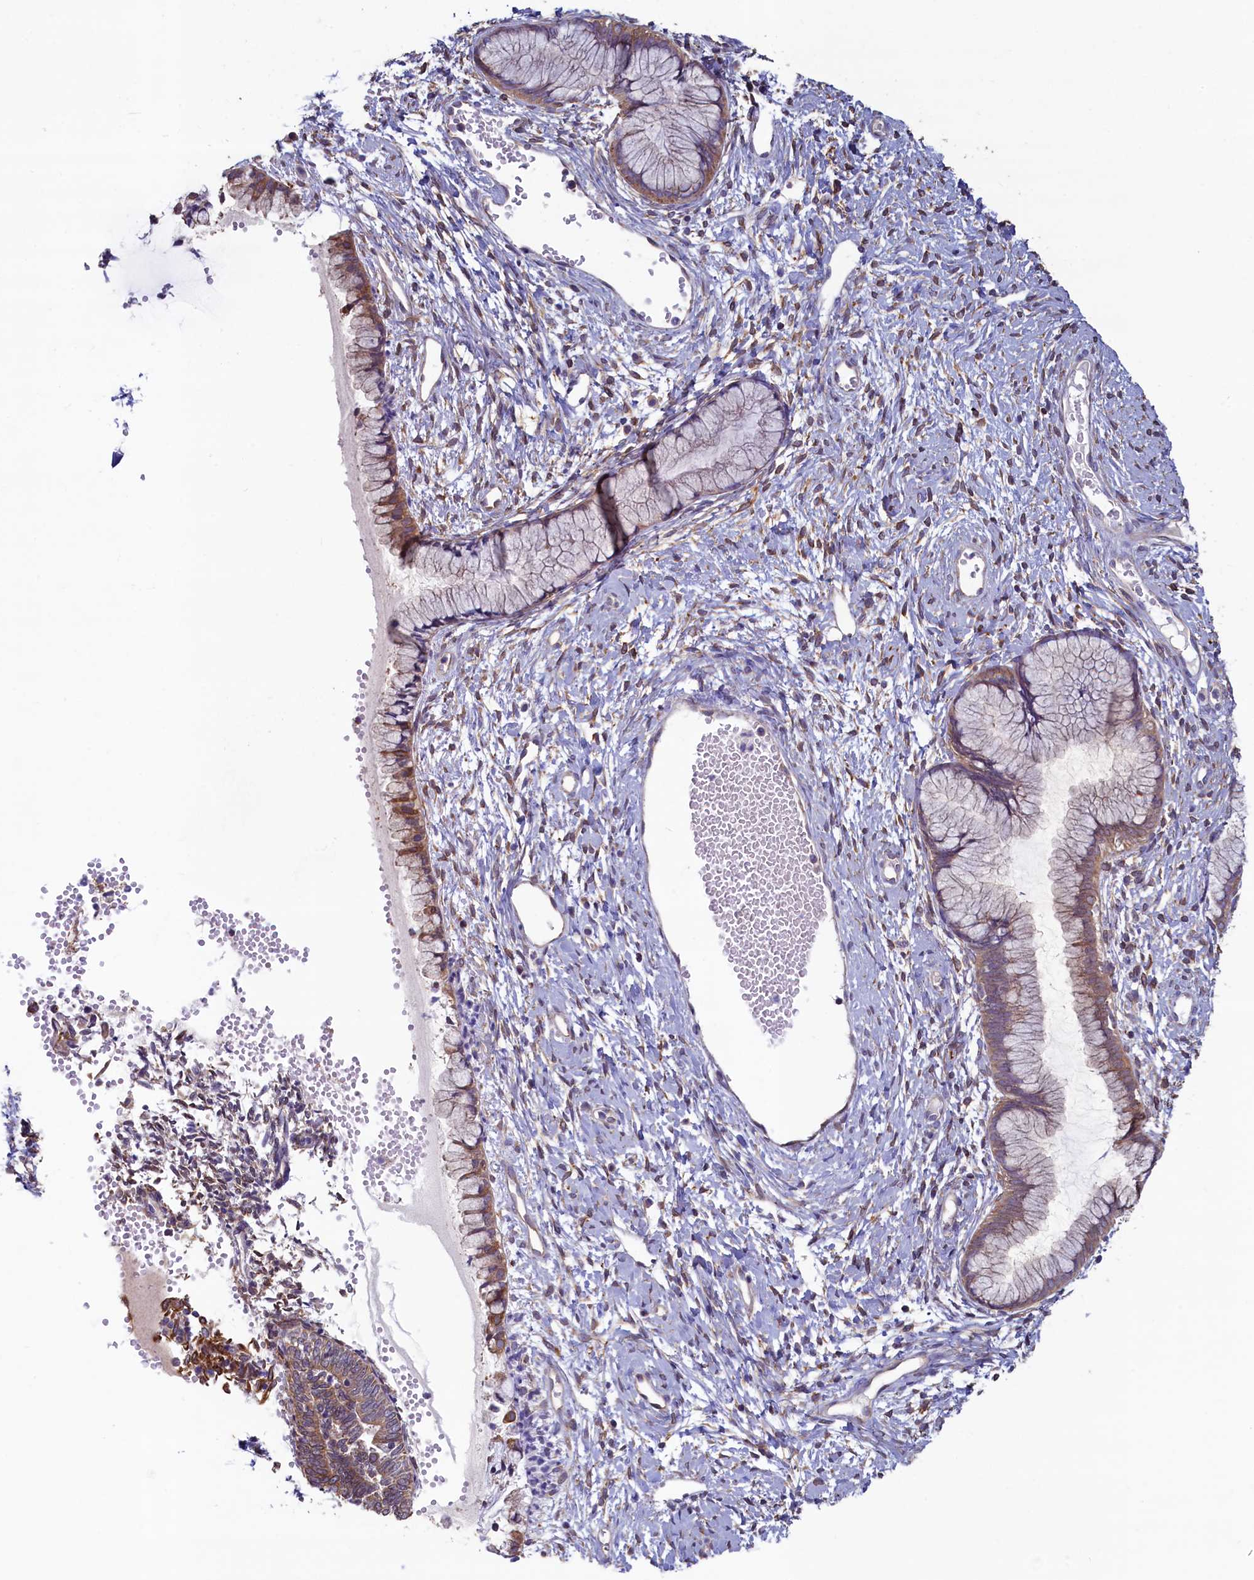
{"staining": {"intensity": "moderate", "quantity": ">75%", "location": "cytoplasmic/membranous"}, "tissue": "cervix", "cell_type": "Glandular cells", "image_type": "normal", "snomed": [{"axis": "morphology", "description": "Normal tissue, NOS"}, {"axis": "topography", "description": "Cervix"}], "caption": "Brown immunohistochemical staining in unremarkable human cervix reveals moderate cytoplasmic/membranous positivity in approximately >75% of glandular cells.", "gene": "SPATA2L", "patient": {"sex": "female", "age": 42}}